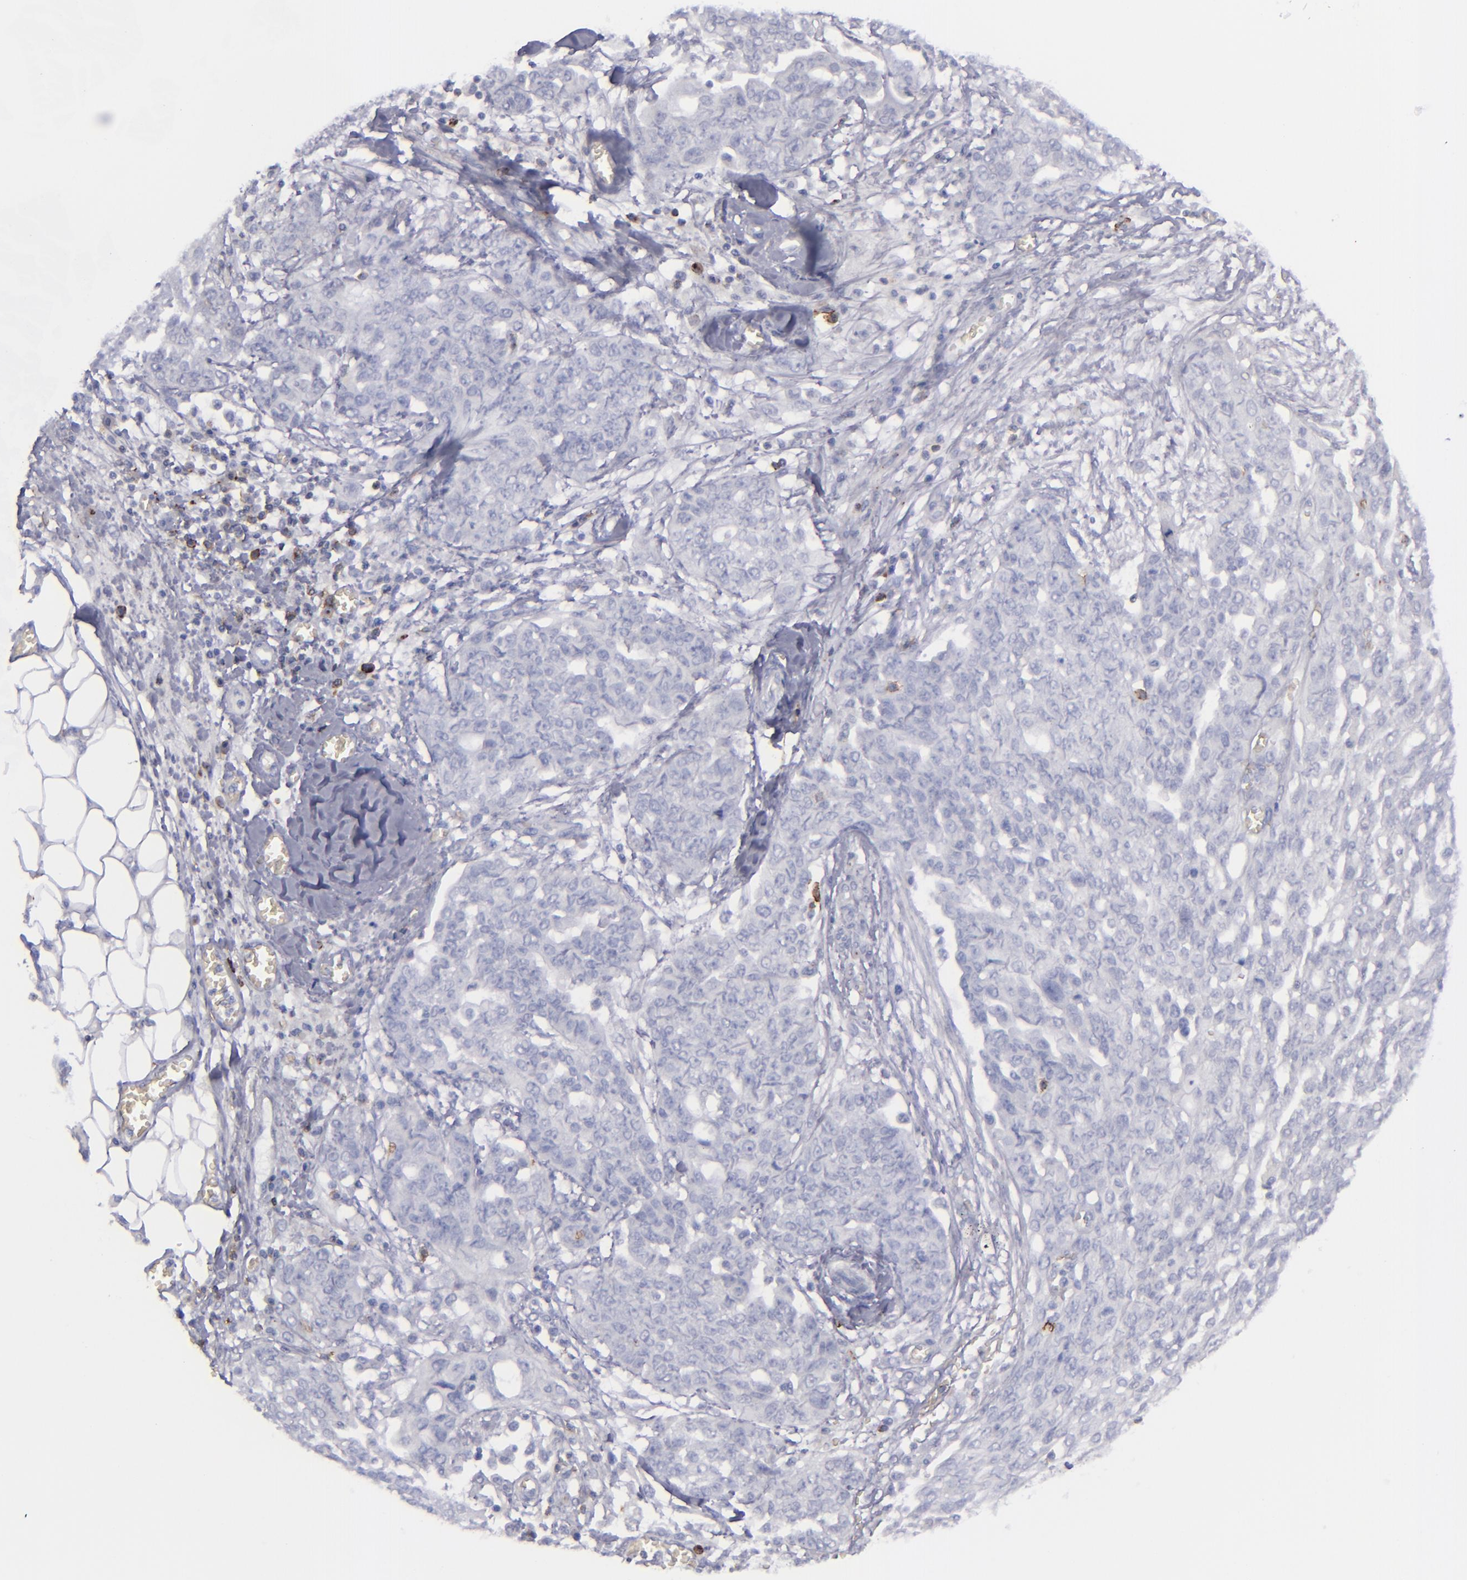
{"staining": {"intensity": "negative", "quantity": "none", "location": "none"}, "tissue": "ovarian cancer", "cell_type": "Tumor cells", "image_type": "cancer", "snomed": [{"axis": "morphology", "description": "Cystadenocarcinoma, serous, NOS"}, {"axis": "topography", "description": "Soft tissue"}, {"axis": "topography", "description": "Ovary"}], "caption": "High magnification brightfield microscopy of serous cystadenocarcinoma (ovarian) stained with DAB (brown) and counterstained with hematoxylin (blue): tumor cells show no significant staining.", "gene": "CD27", "patient": {"sex": "female", "age": 57}}